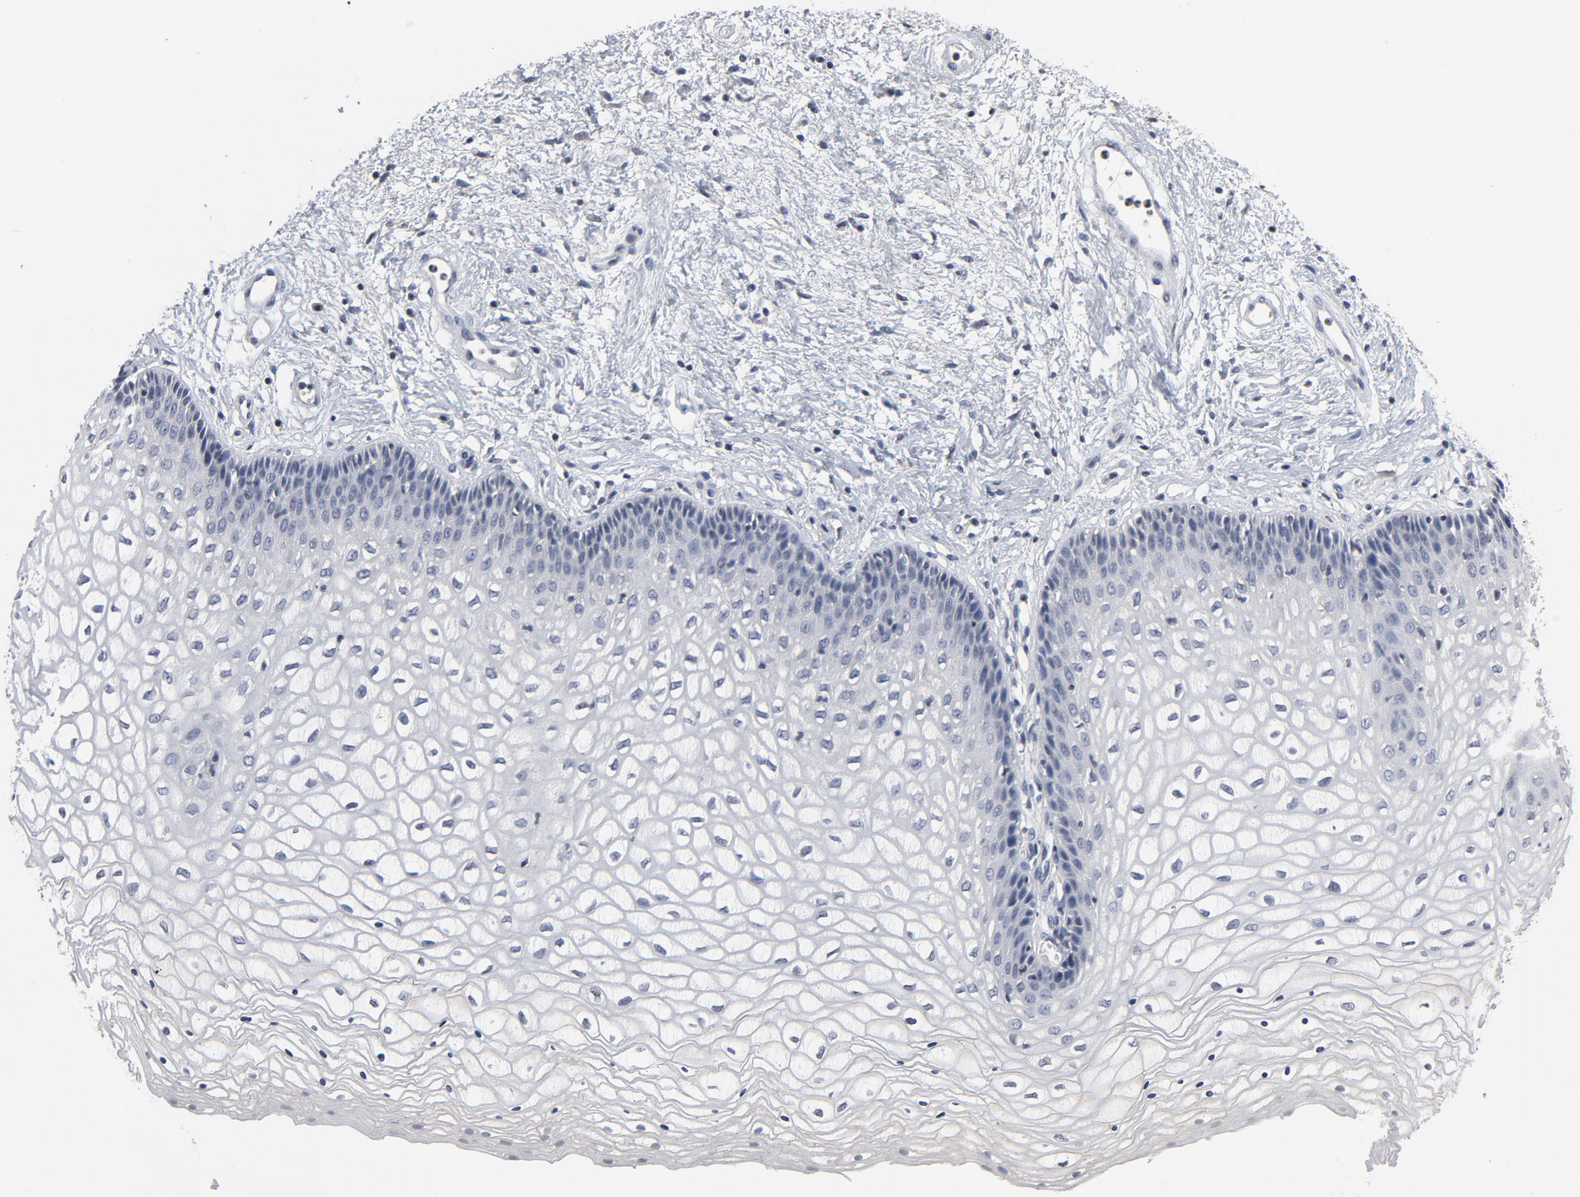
{"staining": {"intensity": "negative", "quantity": "none", "location": "none"}, "tissue": "vagina", "cell_type": "Squamous epithelial cells", "image_type": "normal", "snomed": [{"axis": "morphology", "description": "Normal tissue, NOS"}, {"axis": "topography", "description": "Vagina"}], "caption": "Immunohistochemistry (IHC) histopathology image of normal vagina stained for a protein (brown), which reveals no staining in squamous epithelial cells.", "gene": "TCL1A", "patient": {"sex": "female", "age": 34}}